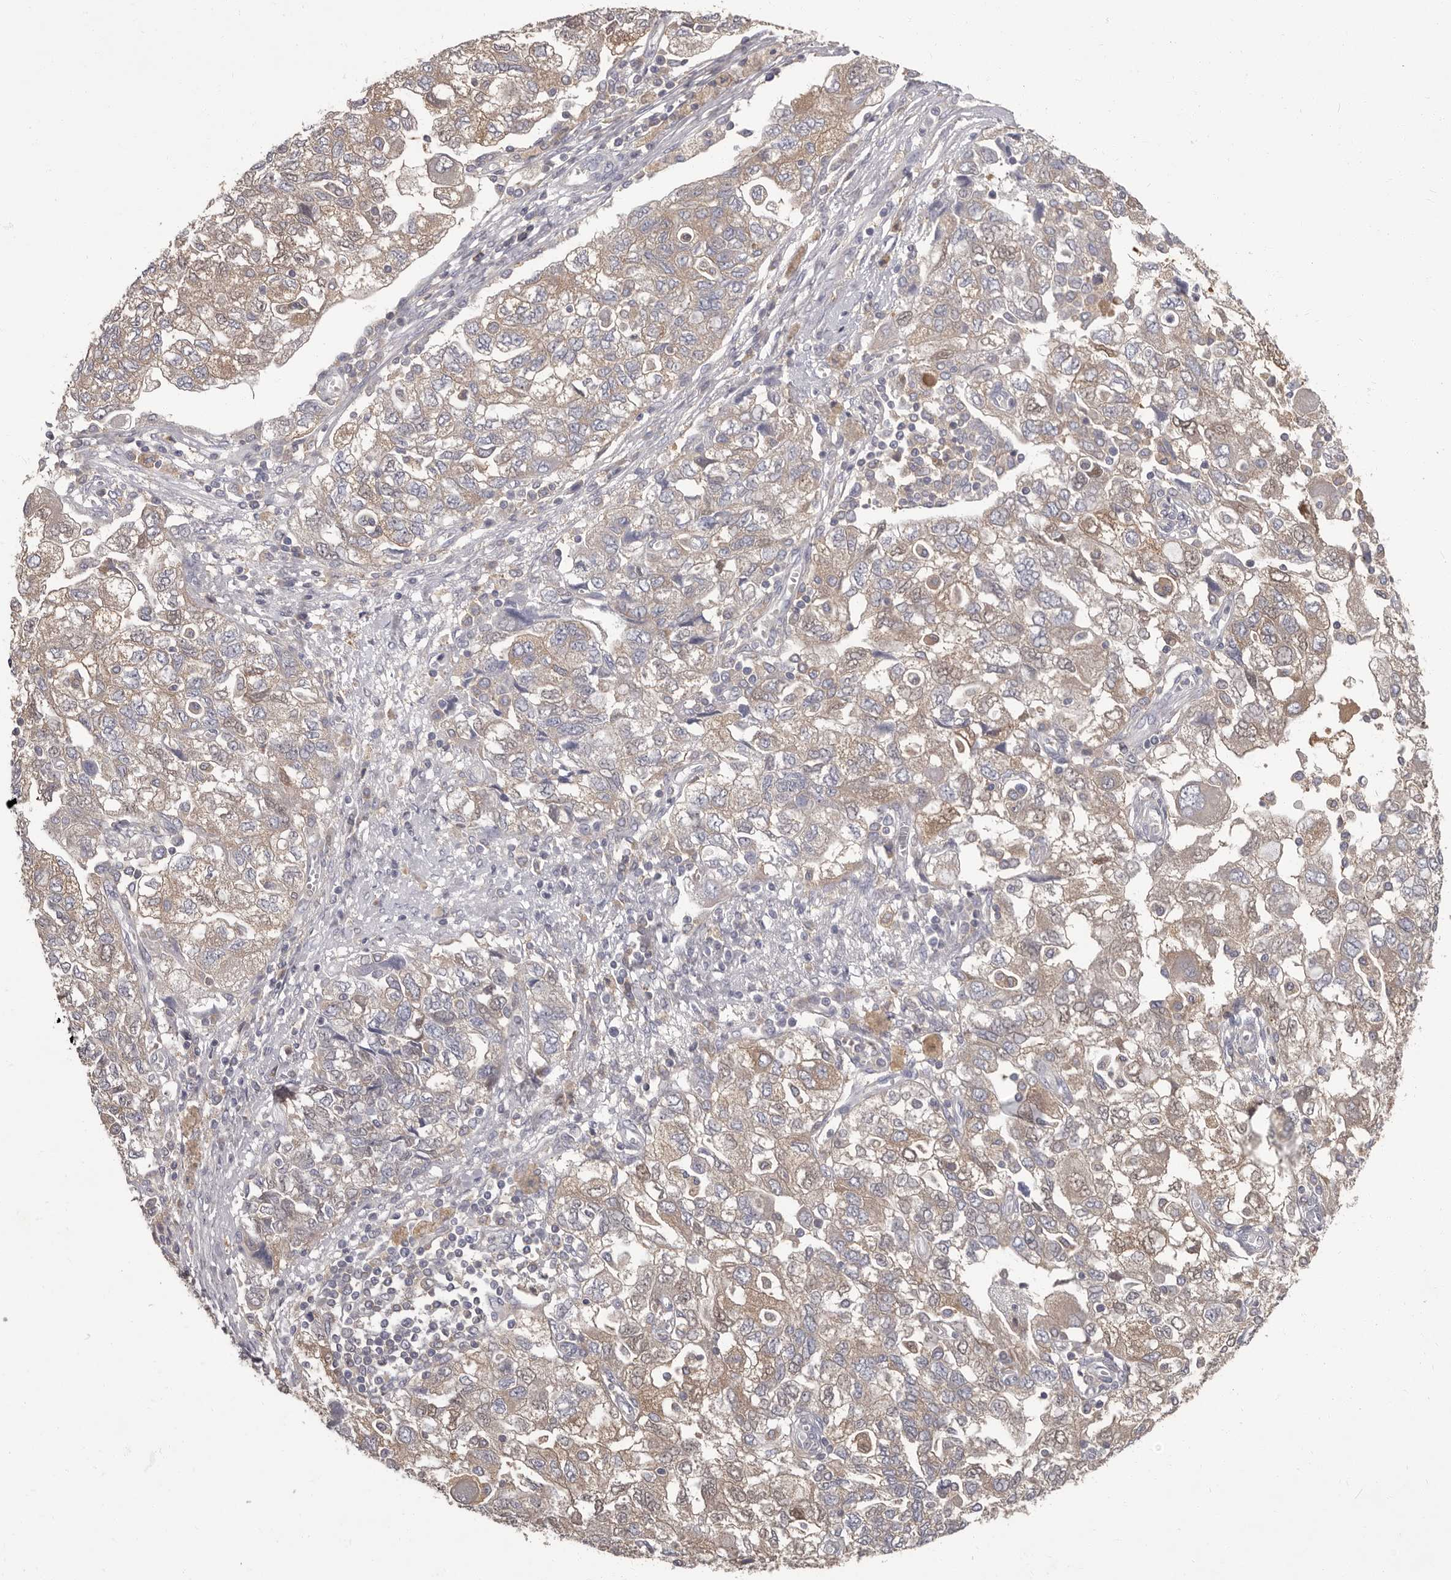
{"staining": {"intensity": "weak", "quantity": "25%-75%", "location": "cytoplasmic/membranous"}, "tissue": "ovarian cancer", "cell_type": "Tumor cells", "image_type": "cancer", "snomed": [{"axis": "morphology", "description": "Carcinoma, NOS"}, {"axis": "morphology", "description": "Cystadenocarcinoma, serous, NOS"}, {"axis": "topography", "description": "Ovary"}], "caption": "Approximately 25%-75% of tumor cells in ovarian serous cystadenocarcinoma exhibit weak cytoplasmic/membranous protein expression as visualized by brown immunohistochemical staining.", "gene": "APEH", "patient": {"sex": "female", "age": 69}}